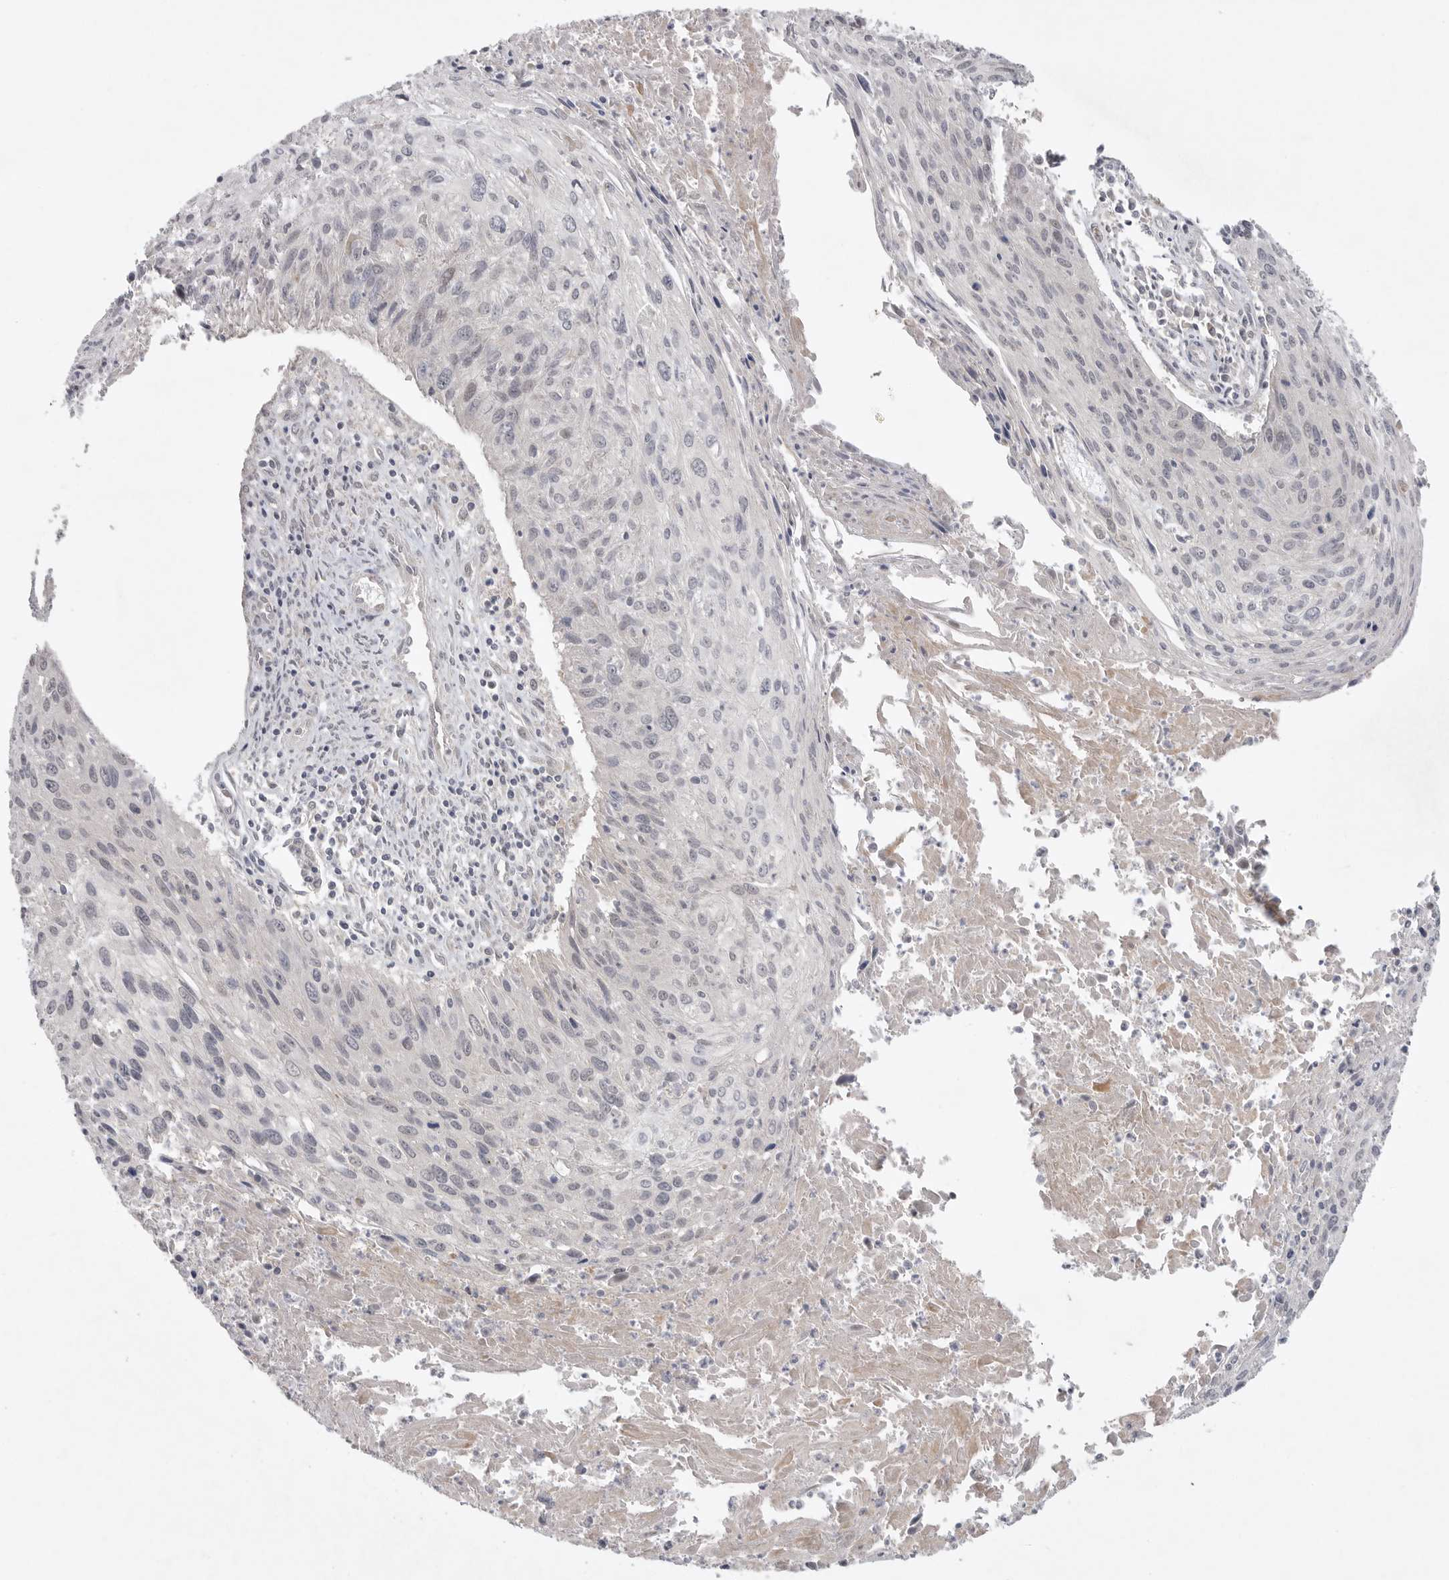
{"staining": {"intensity": "negative", "quantity": "none", "location": "none"}, "tissue": "cervical cancer", "cell_type": "Tumor cells", "image_type": "cancer", "snomed": [{"axis": "morphology", "description": "Squamous cell carcinoma, NOS"}, {"axis": "topography", "description": "Cervix"}], "caption": "Protein analysis of cervical cancer (squamous cell carcinoma) exhibits no significant staining in tumor cells. (DAB immunohistochemistry (IHC), high magnification).", "gene": "FBXO43", "patient": {"sex": "female", "age": 51}}